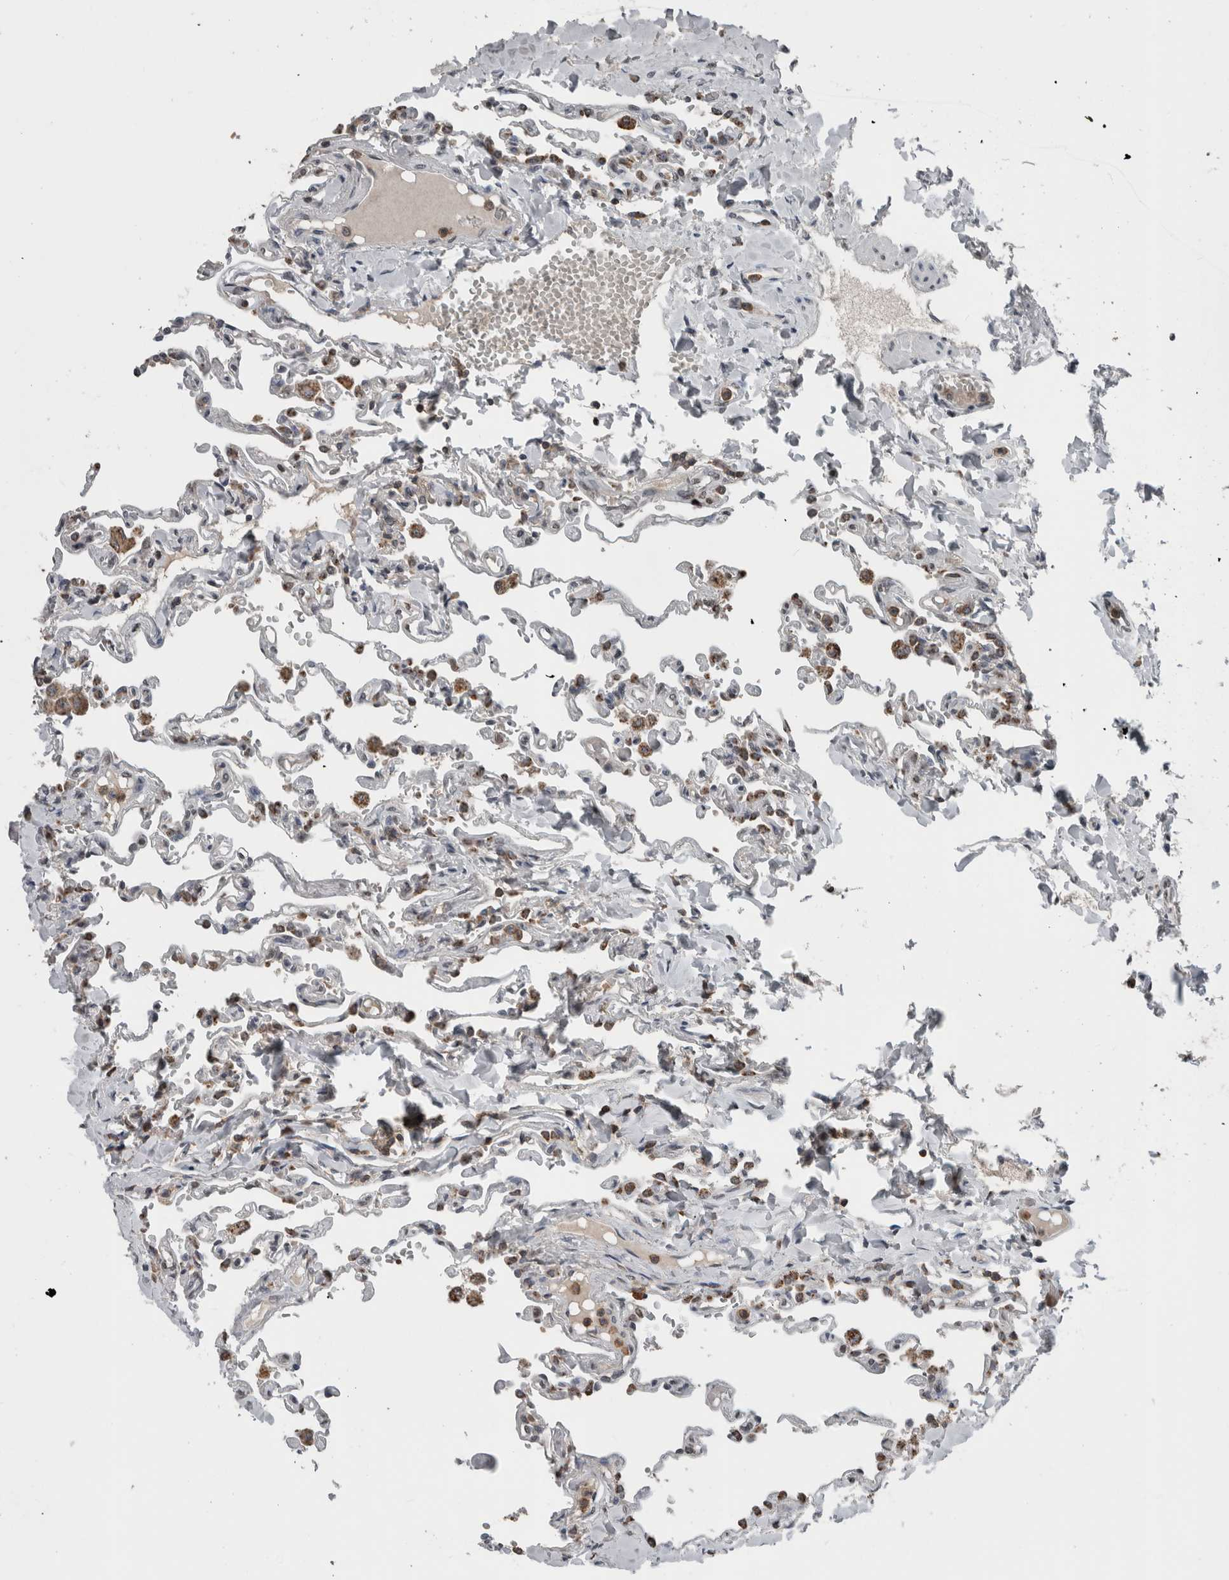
{"staining": {"intensity": "moderate", "quantity": "25%-75%", "location": "cytoplasmic/membranous"}, "tissue": "lung", "cell_type": "Alveolar cells", "image_type": "normal", "snomed": [{"axis": "morphology", "description": "Normal tissue, NOS"}, {"axis": "topography", "description": "Lung"}], "caption": "Immunohistochemistry (IHC) of benign lung shows medium levels of moderate cytoplasmic/membranous expression in about 25%-75% of alveolar cells. The protein is shown in brown color, while the nuclei are stained blue.", "gene": "MAFF", "patient": {"sex": "male", "age": 21}}